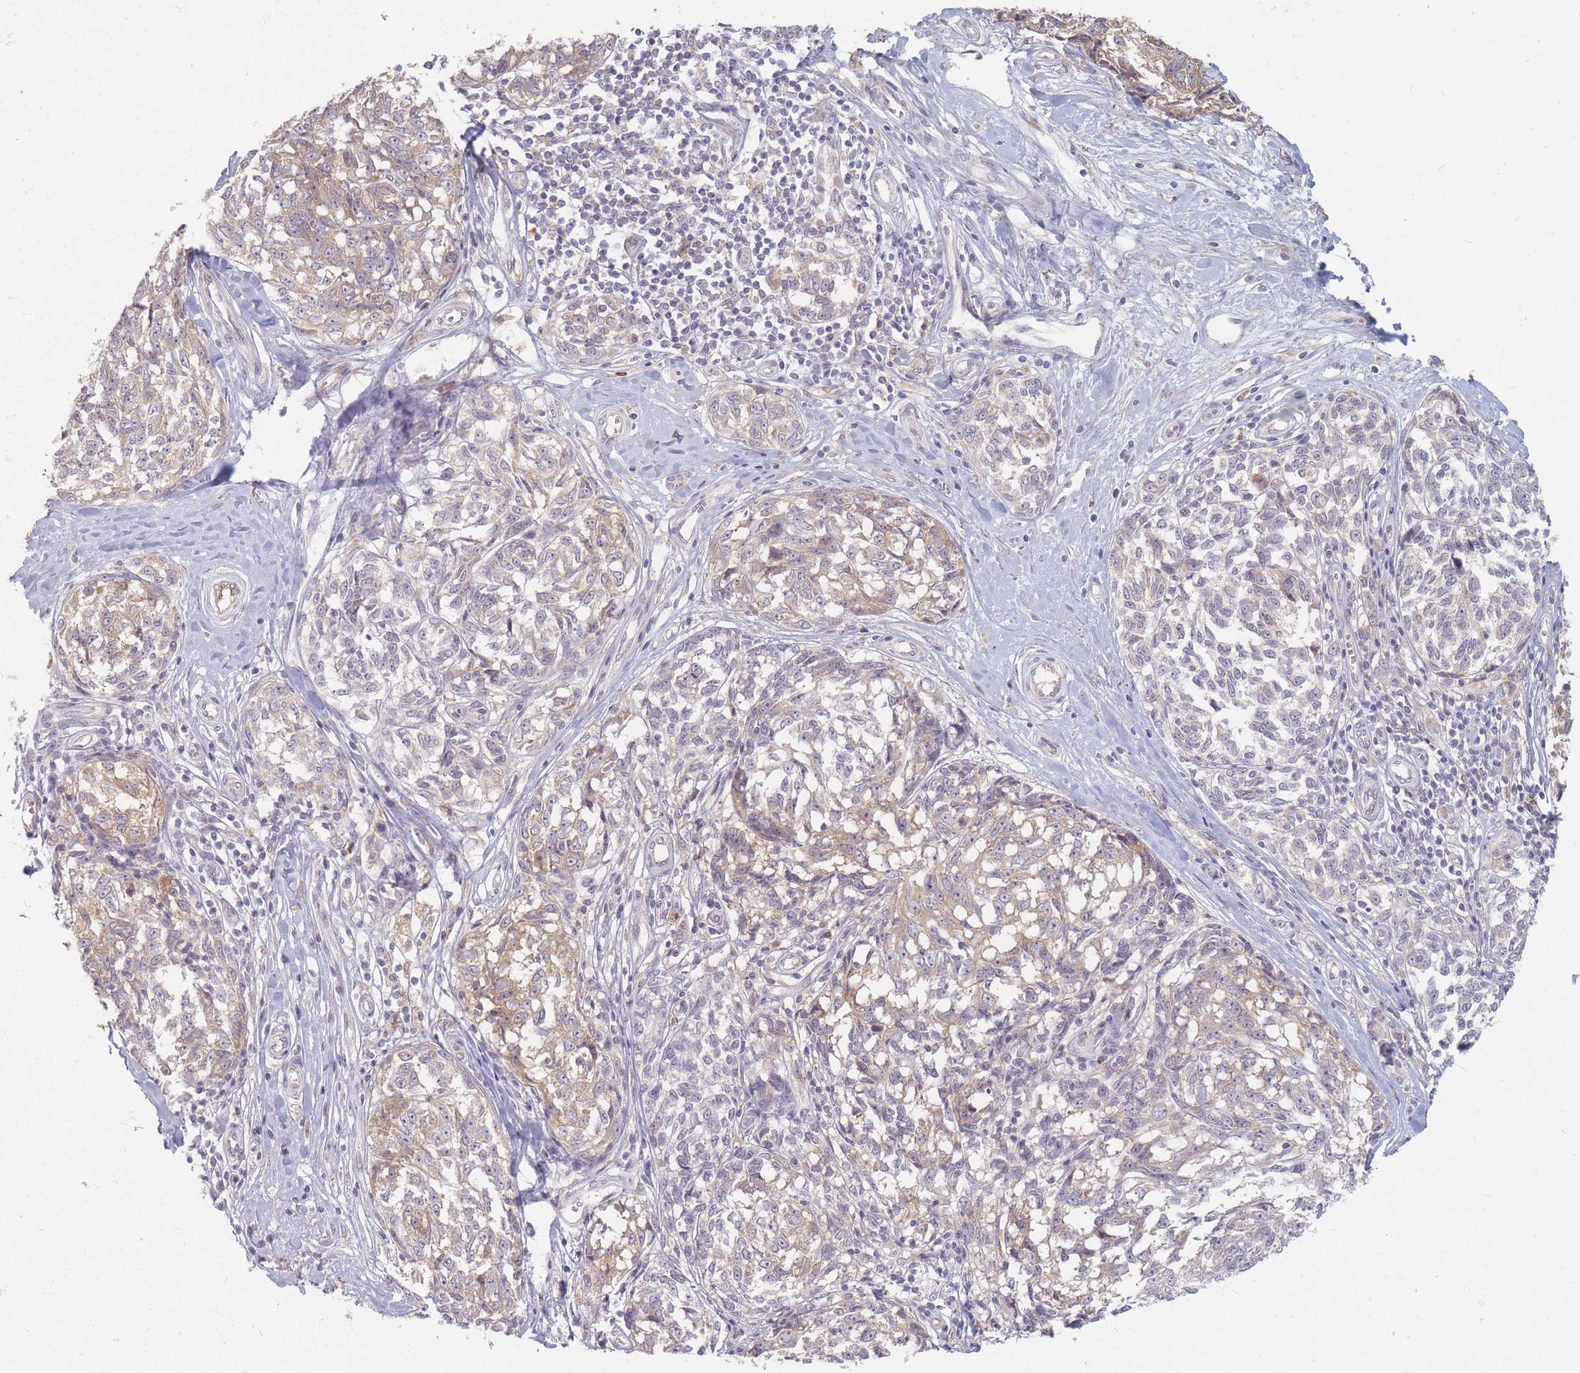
{"staining": {"intensity": "weak", "quantity": "25%-75%", "location": "cytoplasmic/membranous"}, "tissue": "melanoma", "cell_type": "Tumor cells", "image_type": "cancer", "snomed": [{"axis": "morphology", "description": "Normal tissue, NOS"}, {"axis": "morphology", "description": "Malignant melanoma, NOS"}, {"axis": "topography", "description": "Skin"}], "caption": "Protein expression analysis of malignant melanoma demonstrates weak cytoplasmic/membranous positivity in about 25%-75% of tumor cells.", "gene": "SMIM14", "patient": {"sex": "female", "age": 64}}